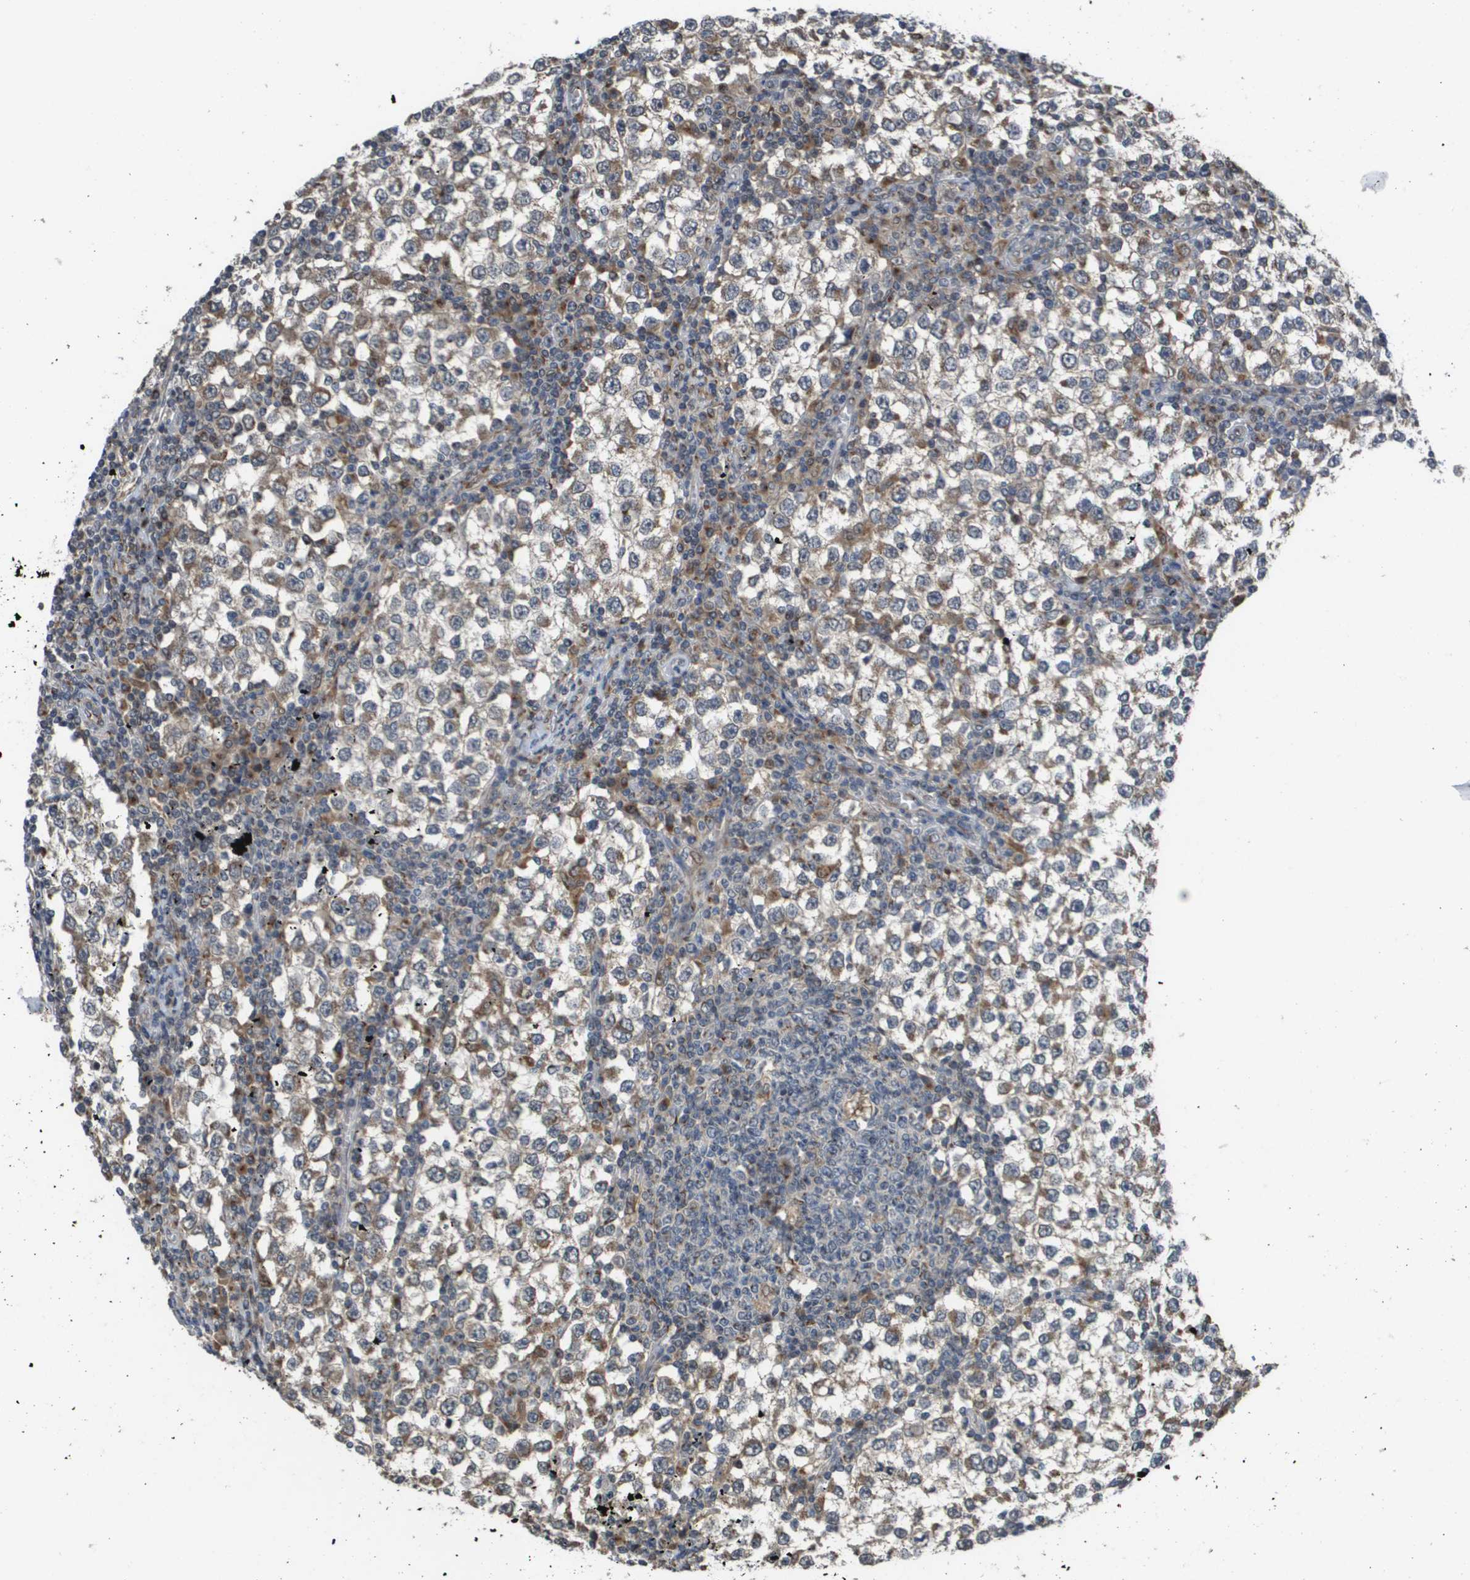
{"staining": {"intensity": "moderate", "quantity": ">75%", "location": "cytoplasmic/membranous"}, "tissue": "testis cancer", "cell_type": "Tumor cells", "image_type": "cancer", "snomed": [{"axis": "morphology", "description": "Seminoma, NOS"}, {"axis": "topography", "description": "Testis"}], "caption": "About >75% of tumor cells in testis cancer (seminoma) display moderate cytoplasmic/membranous protein positivity as visualized by brown immunohistochemical staining.", "gene": "PCK1", "patient": {"sex": "male", "age": 65}}